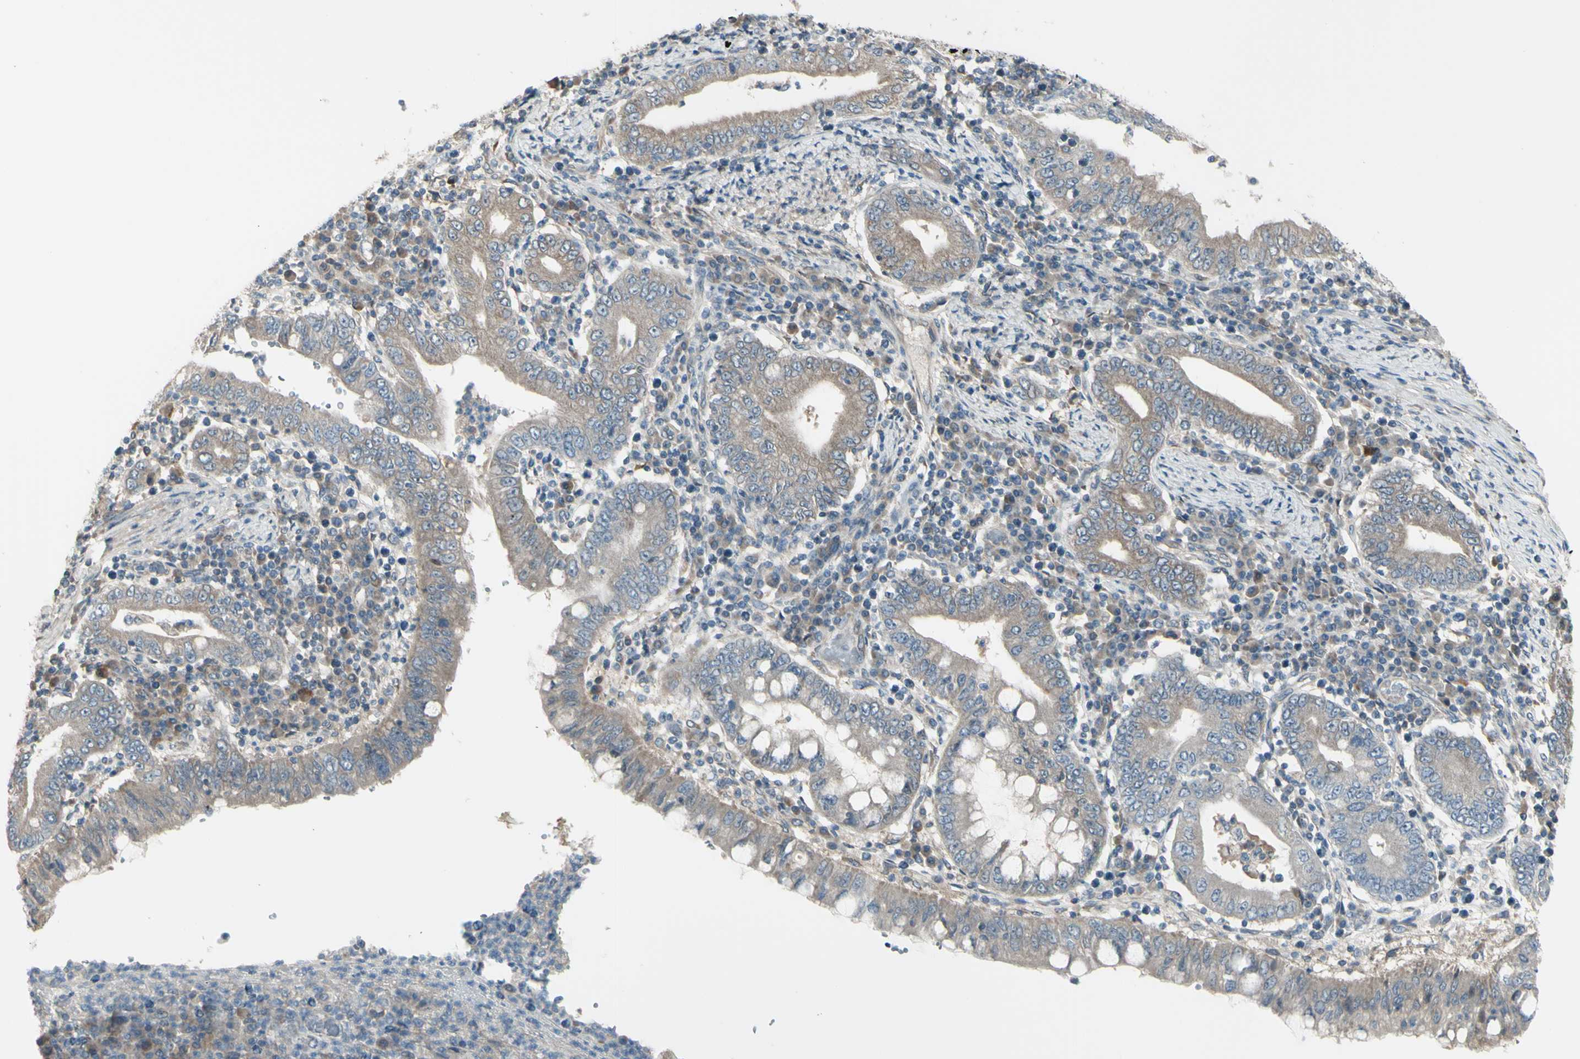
{"staining": {"intensity": "weak", "quantity": ">75%", "location": "cytoplasmic/membranous"}, "tissue": "stomach cancer", "cell_type": "Tumor cells", "image_type": "cancer", "snomed": [{"axis": "morphology", "description": "Normal tissue, NOS"}, {"axis": "morphology", "description": "Adenocarcinoma, NOS"}, {"axis": "topography", "description": "Esophagus"}, {"axis": "topography", "description": "Stomach, upper"}, {"axis": "topography", "description": "Peripheral nerve tissue"}], "caption": "This is a photomicrograph of immunohistochemistry staining of adenocarcinoma (stomach), which shows weak positivity in the cytoplasmic/membranous of tumor cells.", "gene": "NAXD", "patient": {"sex": "male", "age": 62}}